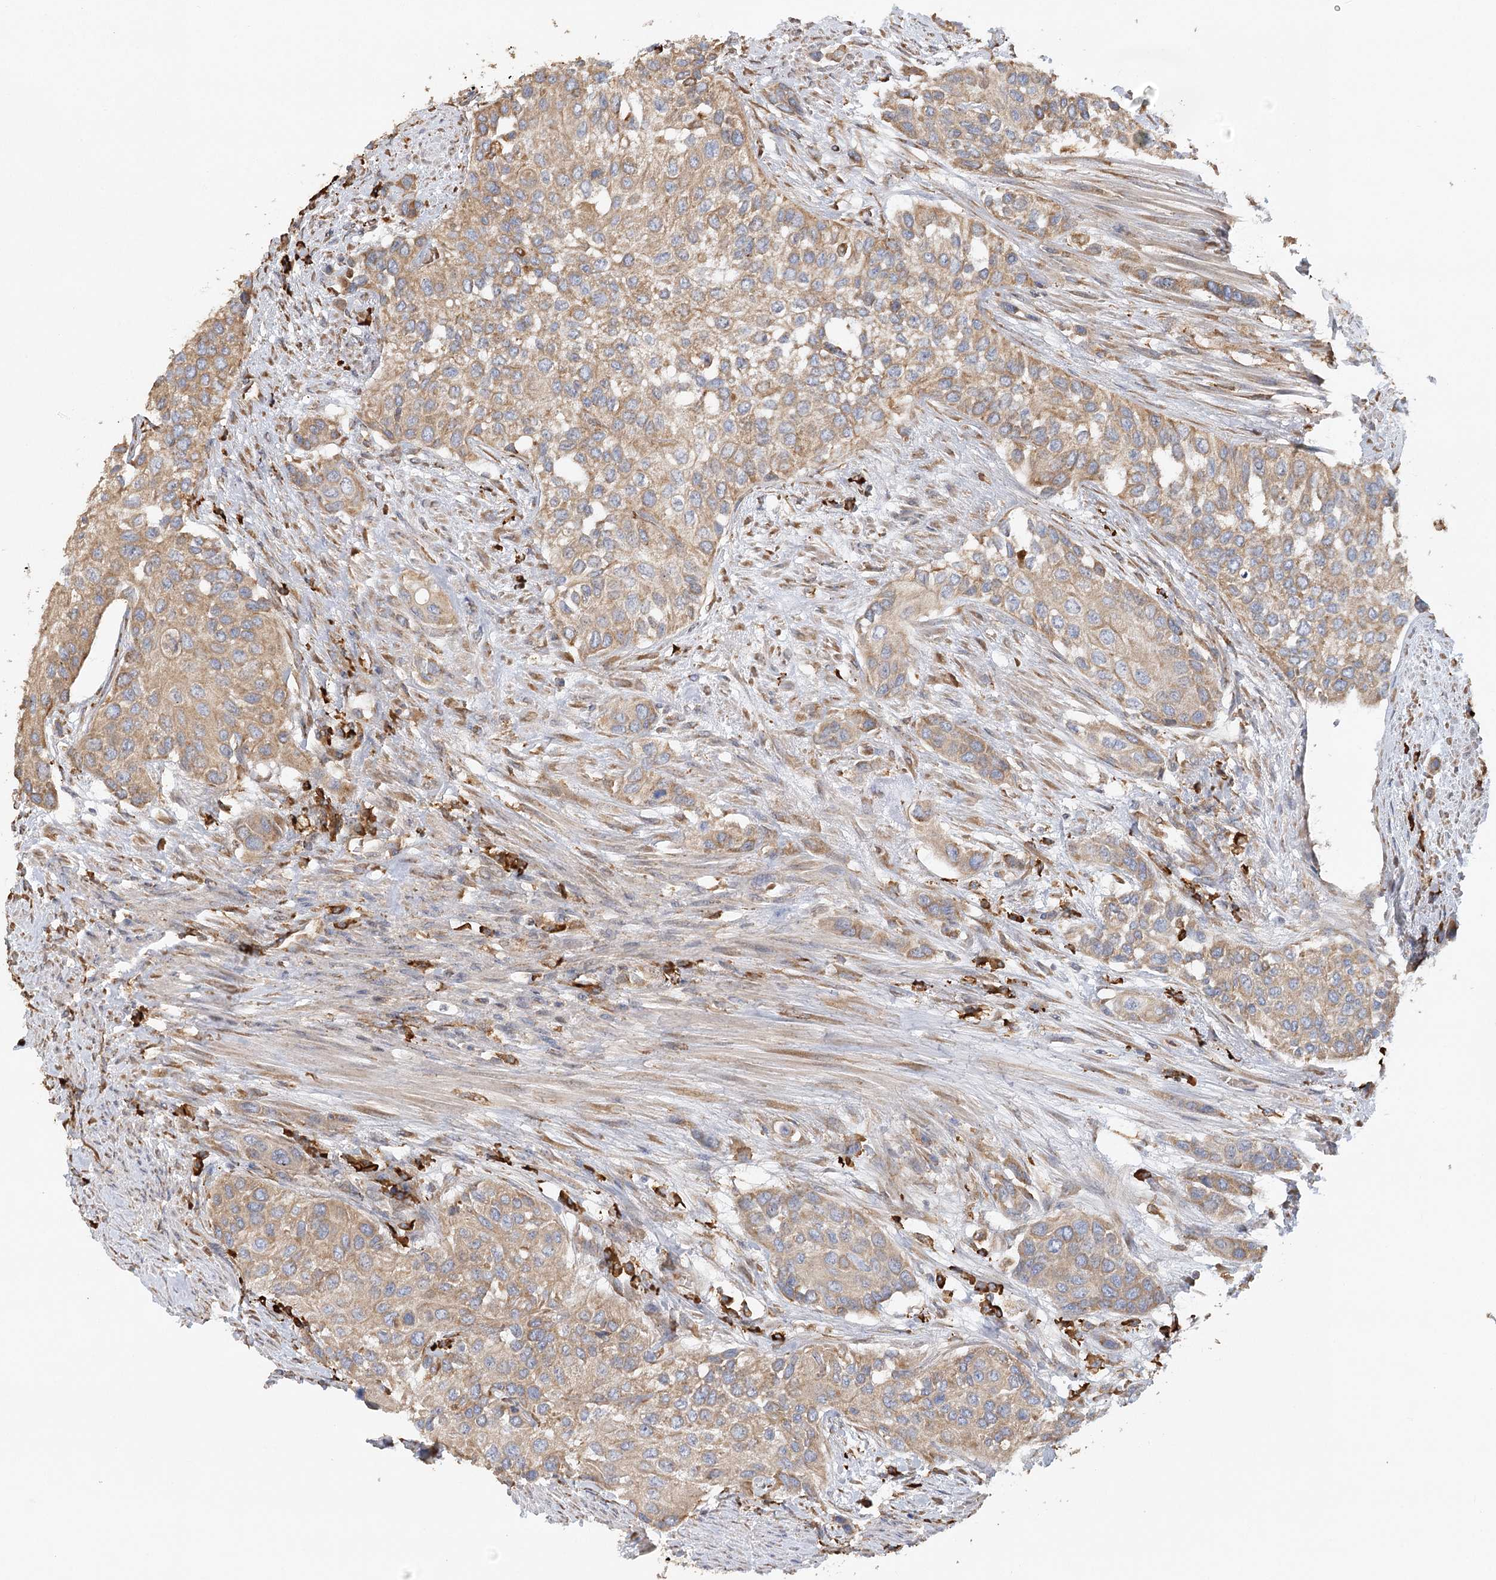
{"staining": {"intensity": "moderate", "quantity": ">75%", "location": "cytoplasmic/membranous"}, "tissue": "urothelial cancer", "cell_type": "Tumor cells", "image_type": "cancer", "snomed": [{"axis": "morphology", "description": "Normal tissue, NOS"}, {"axis": "morphology", "description": "Urothelial carcinoma, High grade"}, {"axis": "topography", "description": "Vascular tissue"}, {"axis": "topography", "description": "Urinary bladder"}], "caption": "Tumor cells display moderate cytoplasmic/membranous staining in about >75% of cells in urothelial cancer.", "gene": "ACAP2", "patient": {"sex": "female", "age": 56}}